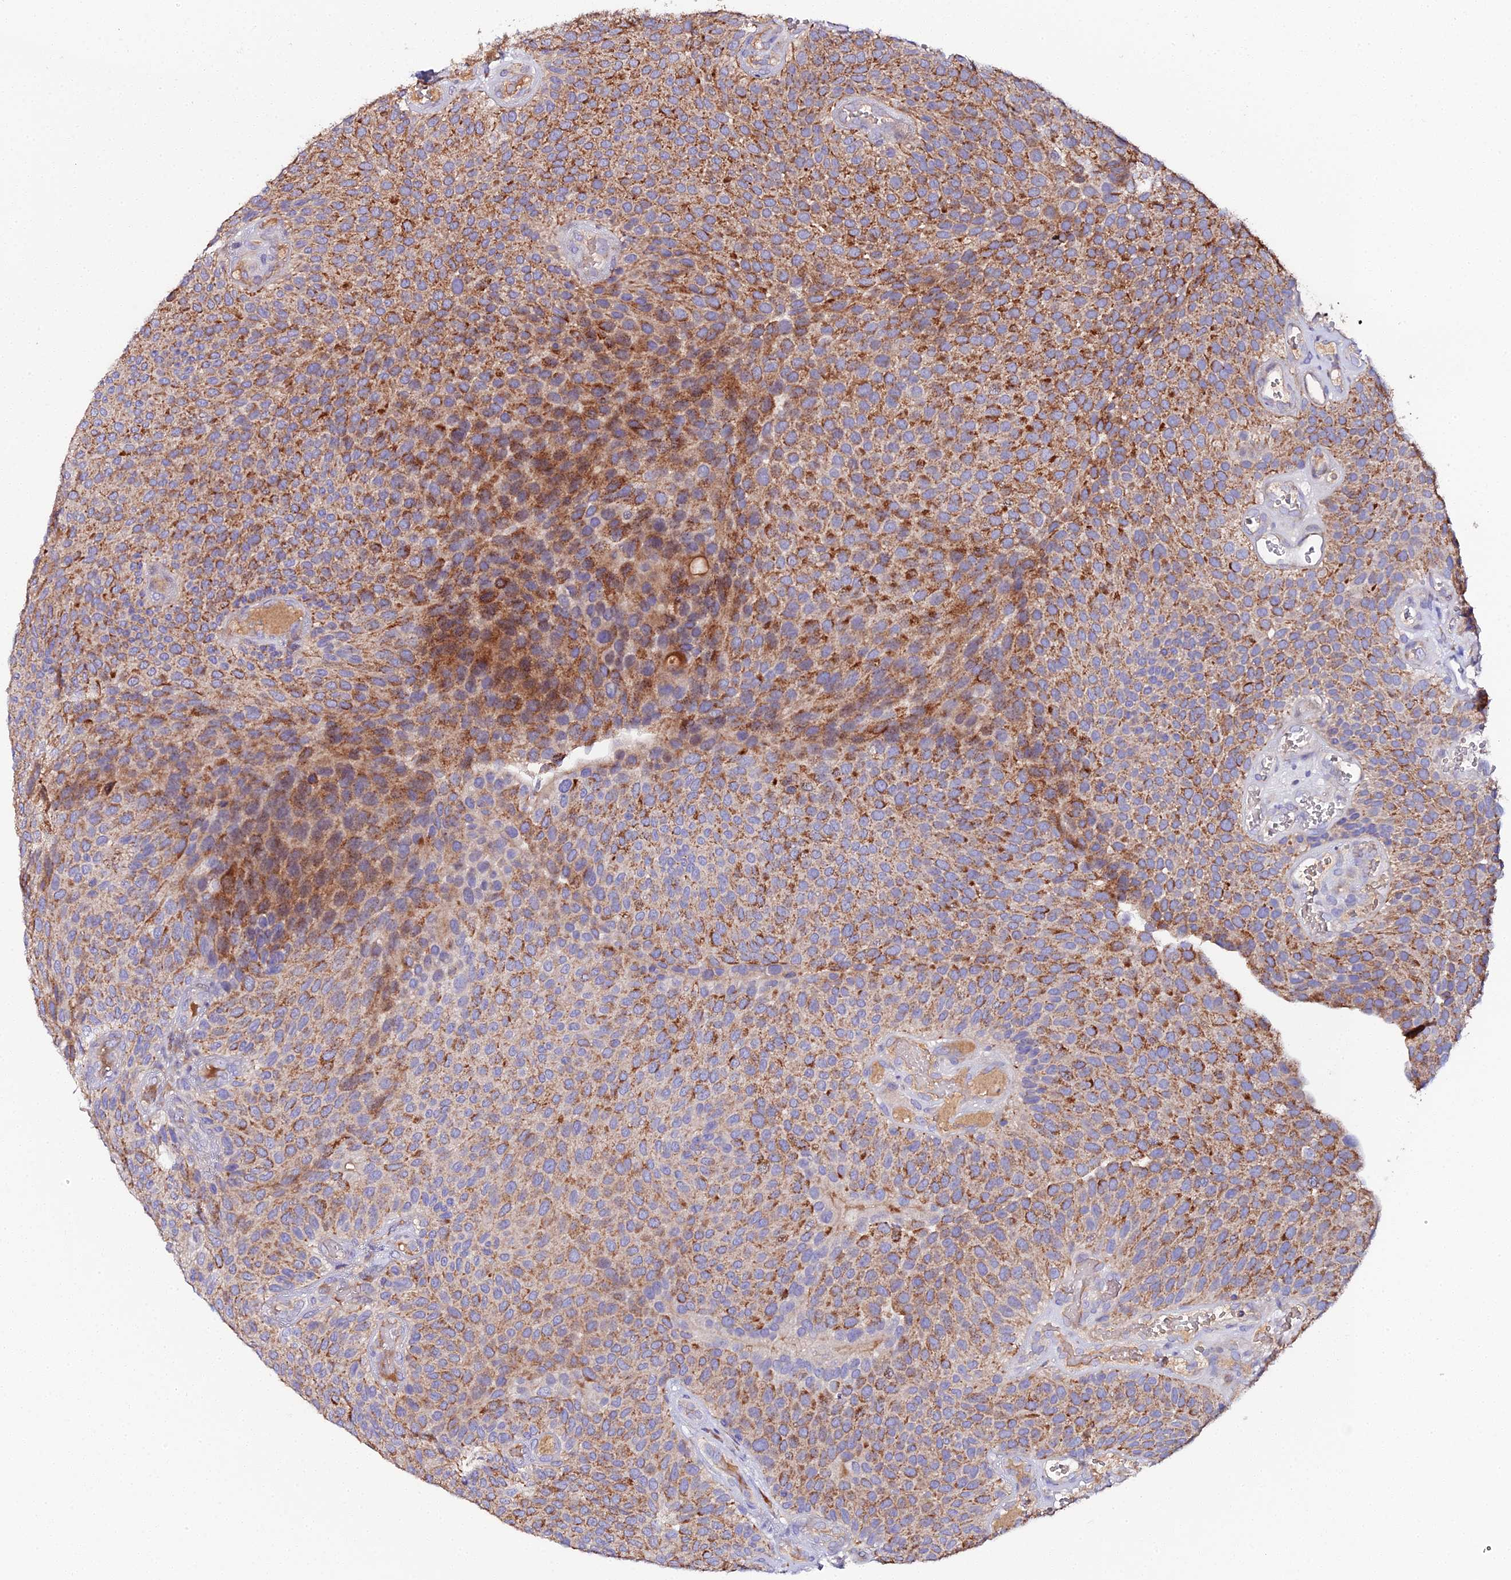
{"staining": {"intensity": "strong", "quantity": "25%-75%", "location": "cytoplasmic/membranous"}, "tissue": "urothelial cancer", "cell_type": "Tumor cells", "image_type": "cancer", "snomed": [{"axis": "morphology", "description": "Urothelial carcinoma, Low grade"}, {"axis": "topography", "description": "Urinary bladder"}], "caption": "This photomicrograph shows urothelial cancer stained with IHC to label a protein in brown. The cytoplasmic/membranous of tumor cells show strong positivity for the protein. Nuclei are counter-stained blue.", "gene": "SCX", "patient": {"sex": "male", "age": 89}}